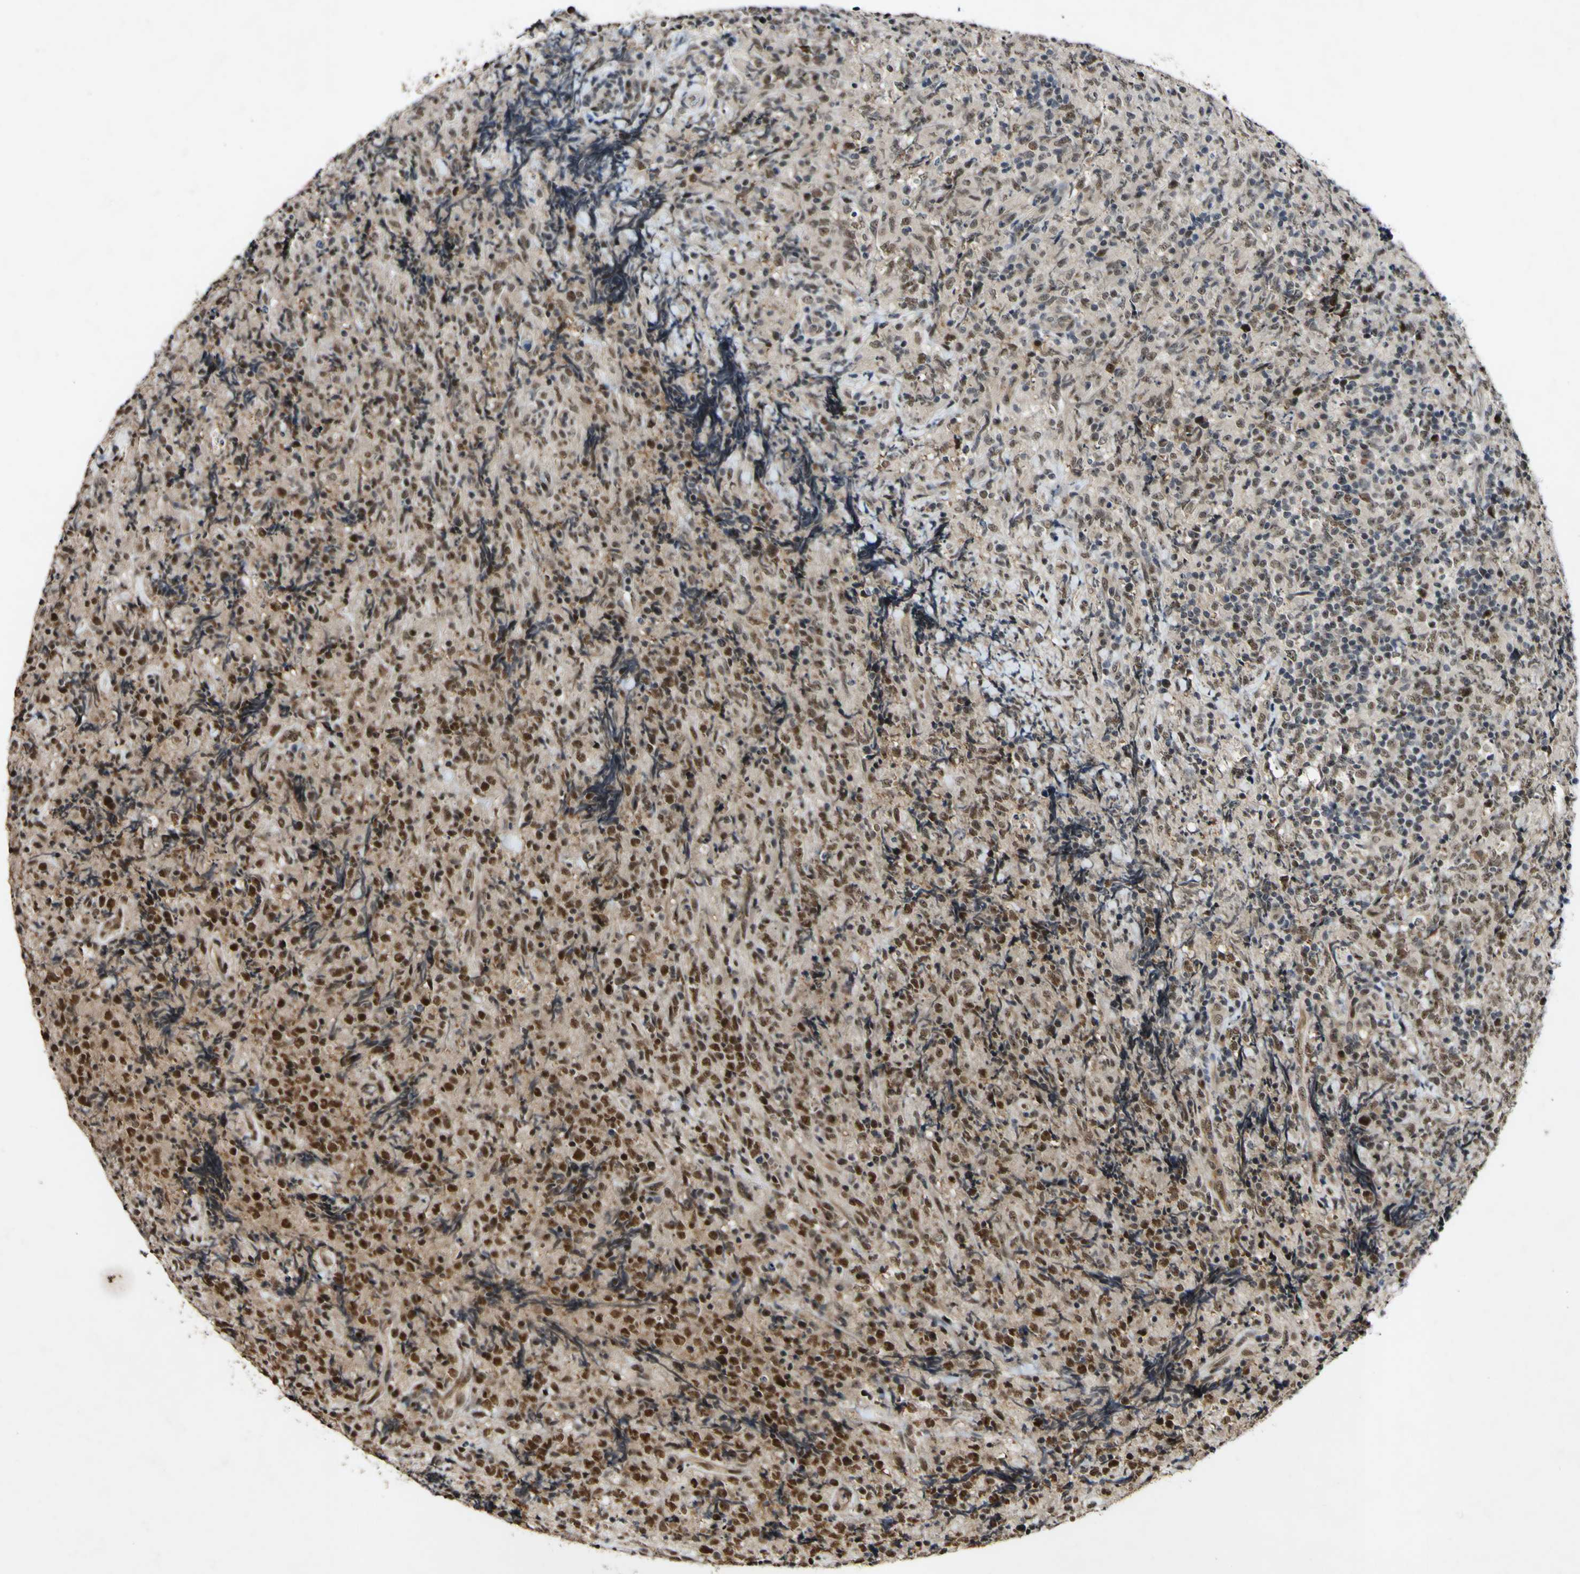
{"staining": {"intensity": "moderate", "quantity": "25%-75%", "location": "nuclear"}, "tissue": "lymphoma", "cell_type": "Tumor cells", "image_type": "cancer", "snomed": [{"axis": "morphology", "description": "Malignant lymphoma, non-Hodgkin's type, High grade"}, {"axis": "topography", "description": "Tonsil"}], "caption": "The histopathology image demonstrates staining of lymphoma, revealing moderate nuclear protein expression (brown color) within tumor cells.", "gene": "POLR2F", "patient": {"sex": "female", "age": 36}}